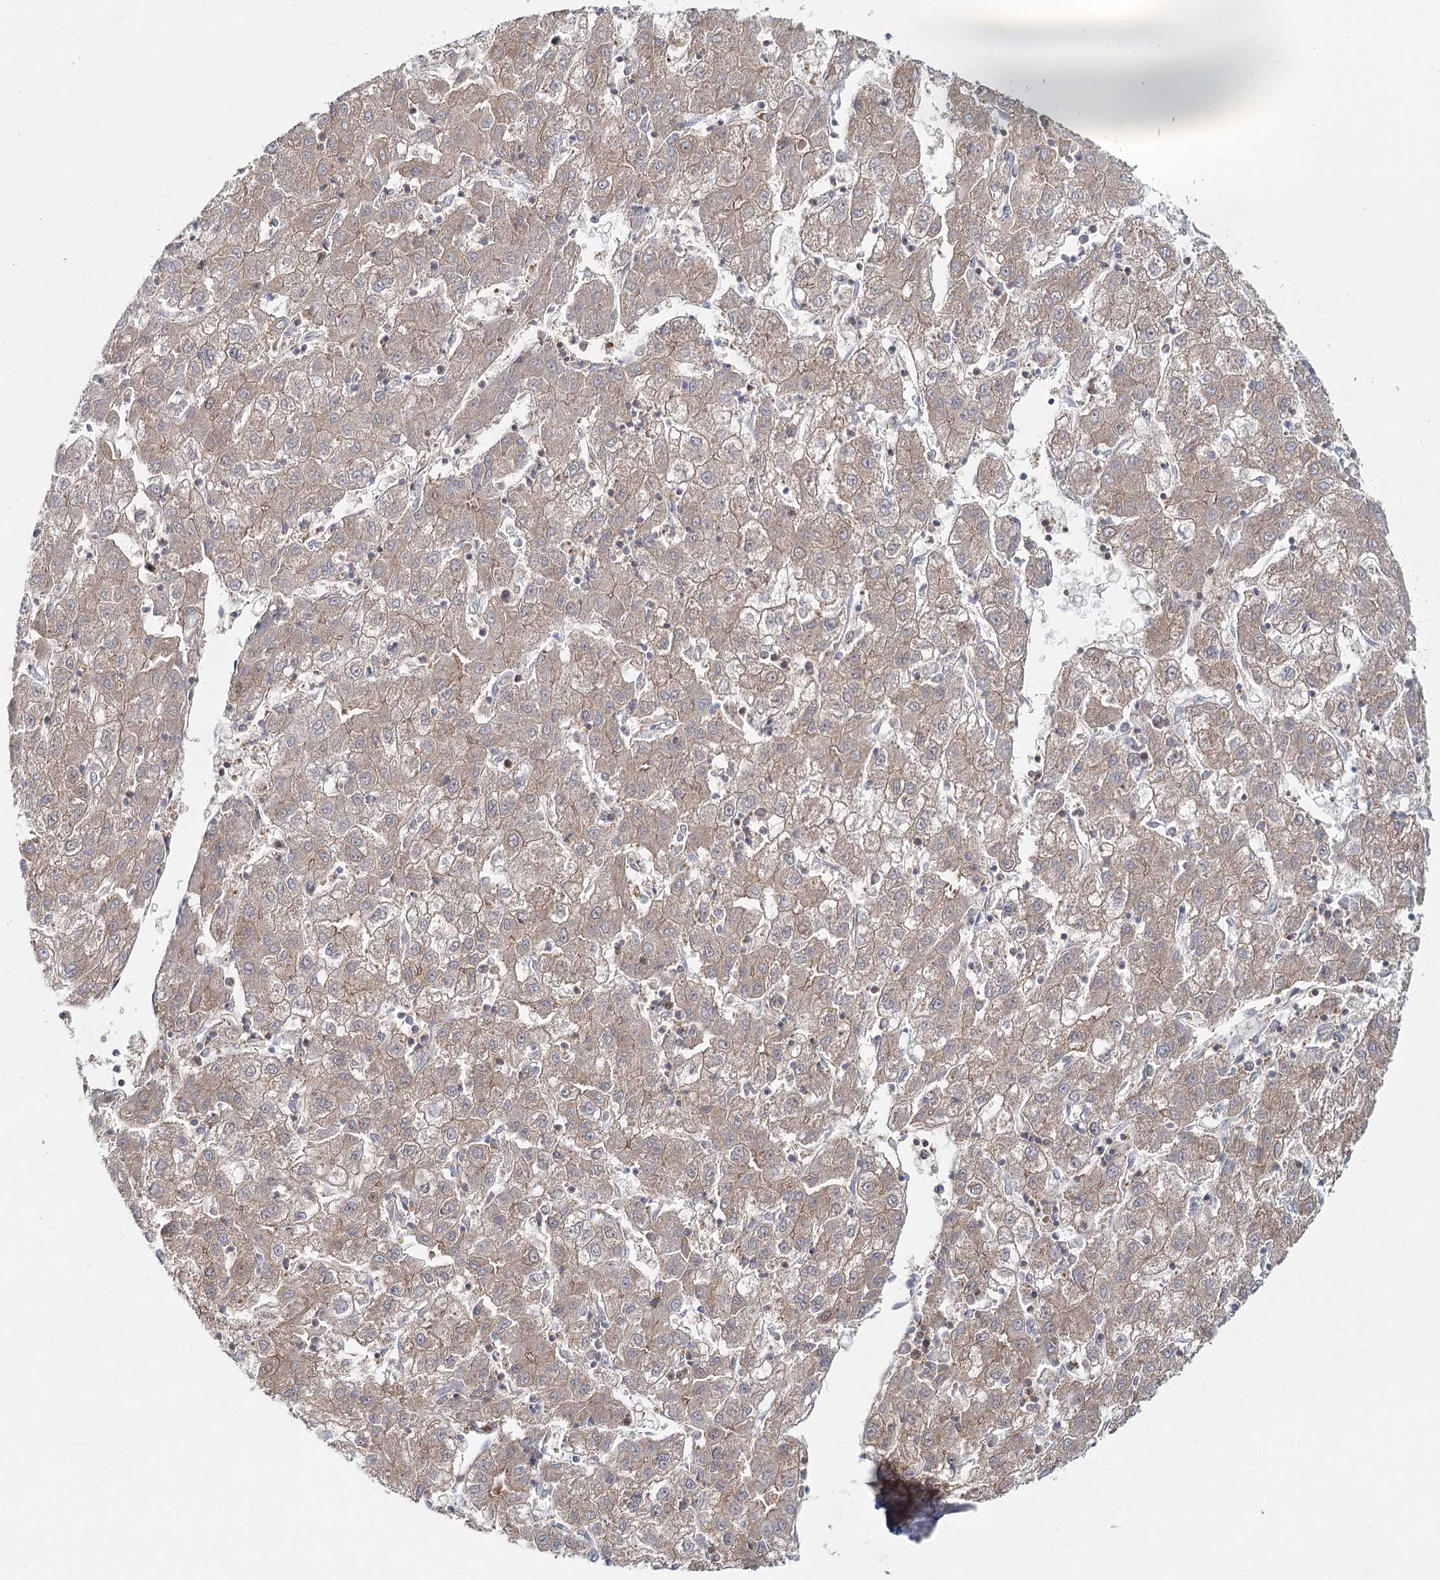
{"staining": {"intensity": "weak", "quantity": "25%-75%", "location": "cytoplasmic/membranous"}, "tissue": "liver cancer", "cell_type": "Tumor cells", "image_type": "cancer", "snomed": [{"axis": "morphology", "description": "Carcinoma, Hepatocellular, NOS"}, {"axis": "topography", "description": "Liver"}], "caption": "Immunohistochemistry staining of liver hepatocellular carcinoma, which displays low levels of weak cytoplasmic/membranous staining in approximately 25%-75% of tumor cells indicating weak cytoplasmic/membranous protein expression. The staining was performed using DAB (3,3'-diaminobenzidine) (brown) for protein detection and nuclei were counterstained in hematoxylin (blue).", "gene": "FAM120B", "patient": {"sex": "male", "age": 72}}